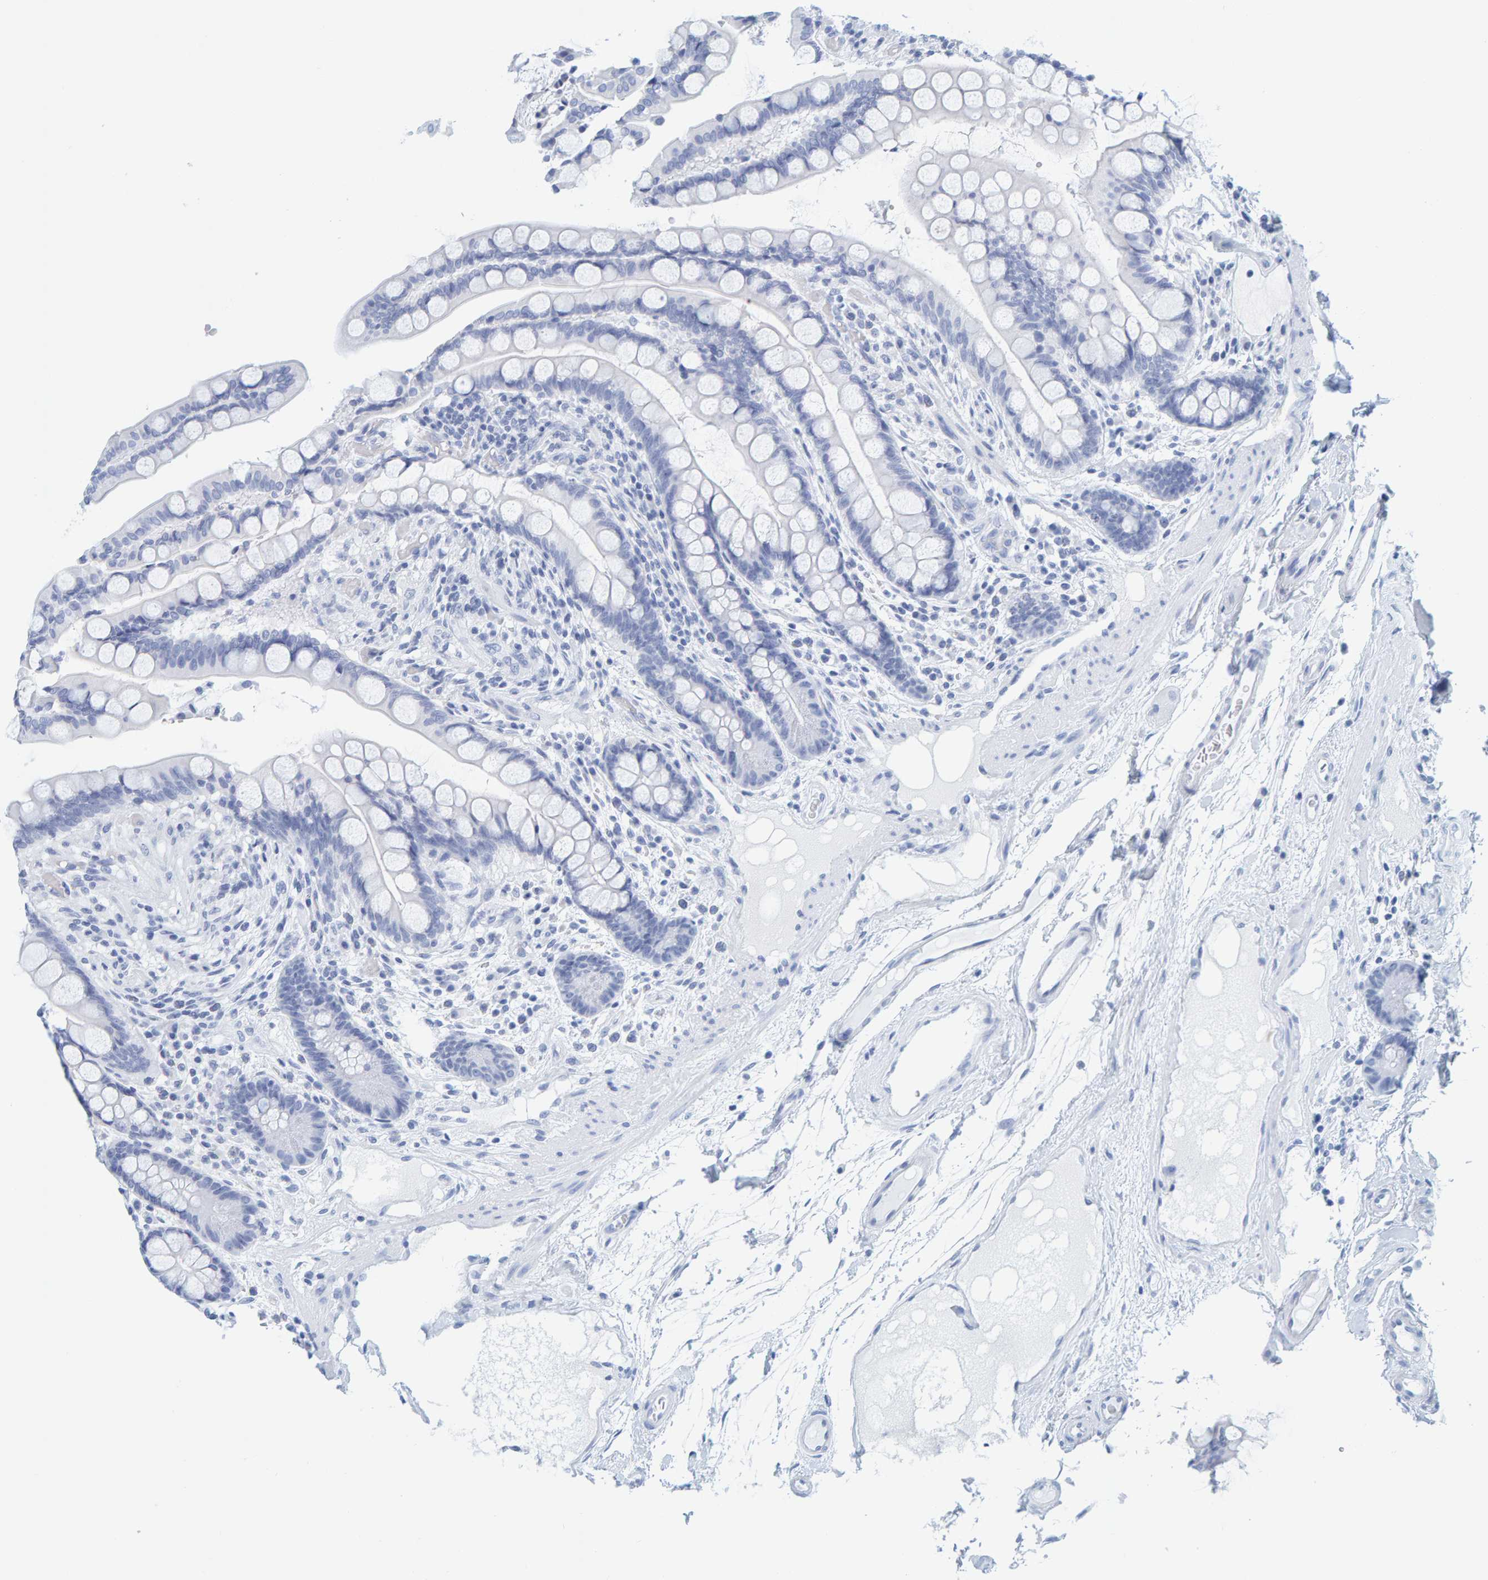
{"staining": {"intensity": "negative", "quantity": "none", "location": "none"}, "tissue": "colon", "cell_type": "Endothelial cells", "image_type": "normal", "snomed": [{"axis": "morphology", "description": "Normal tissue, NOS"}, {"axis": "topography", "description": "Colon"}], "caption": "Immunohistochemistry (IHC) photomicrograph of unremarkable human colon stained for a protein (brown), which reveals no expression in endothelial cells.", "gene": "SFTPC", "patient": {"sex": "male", "age": 73}}